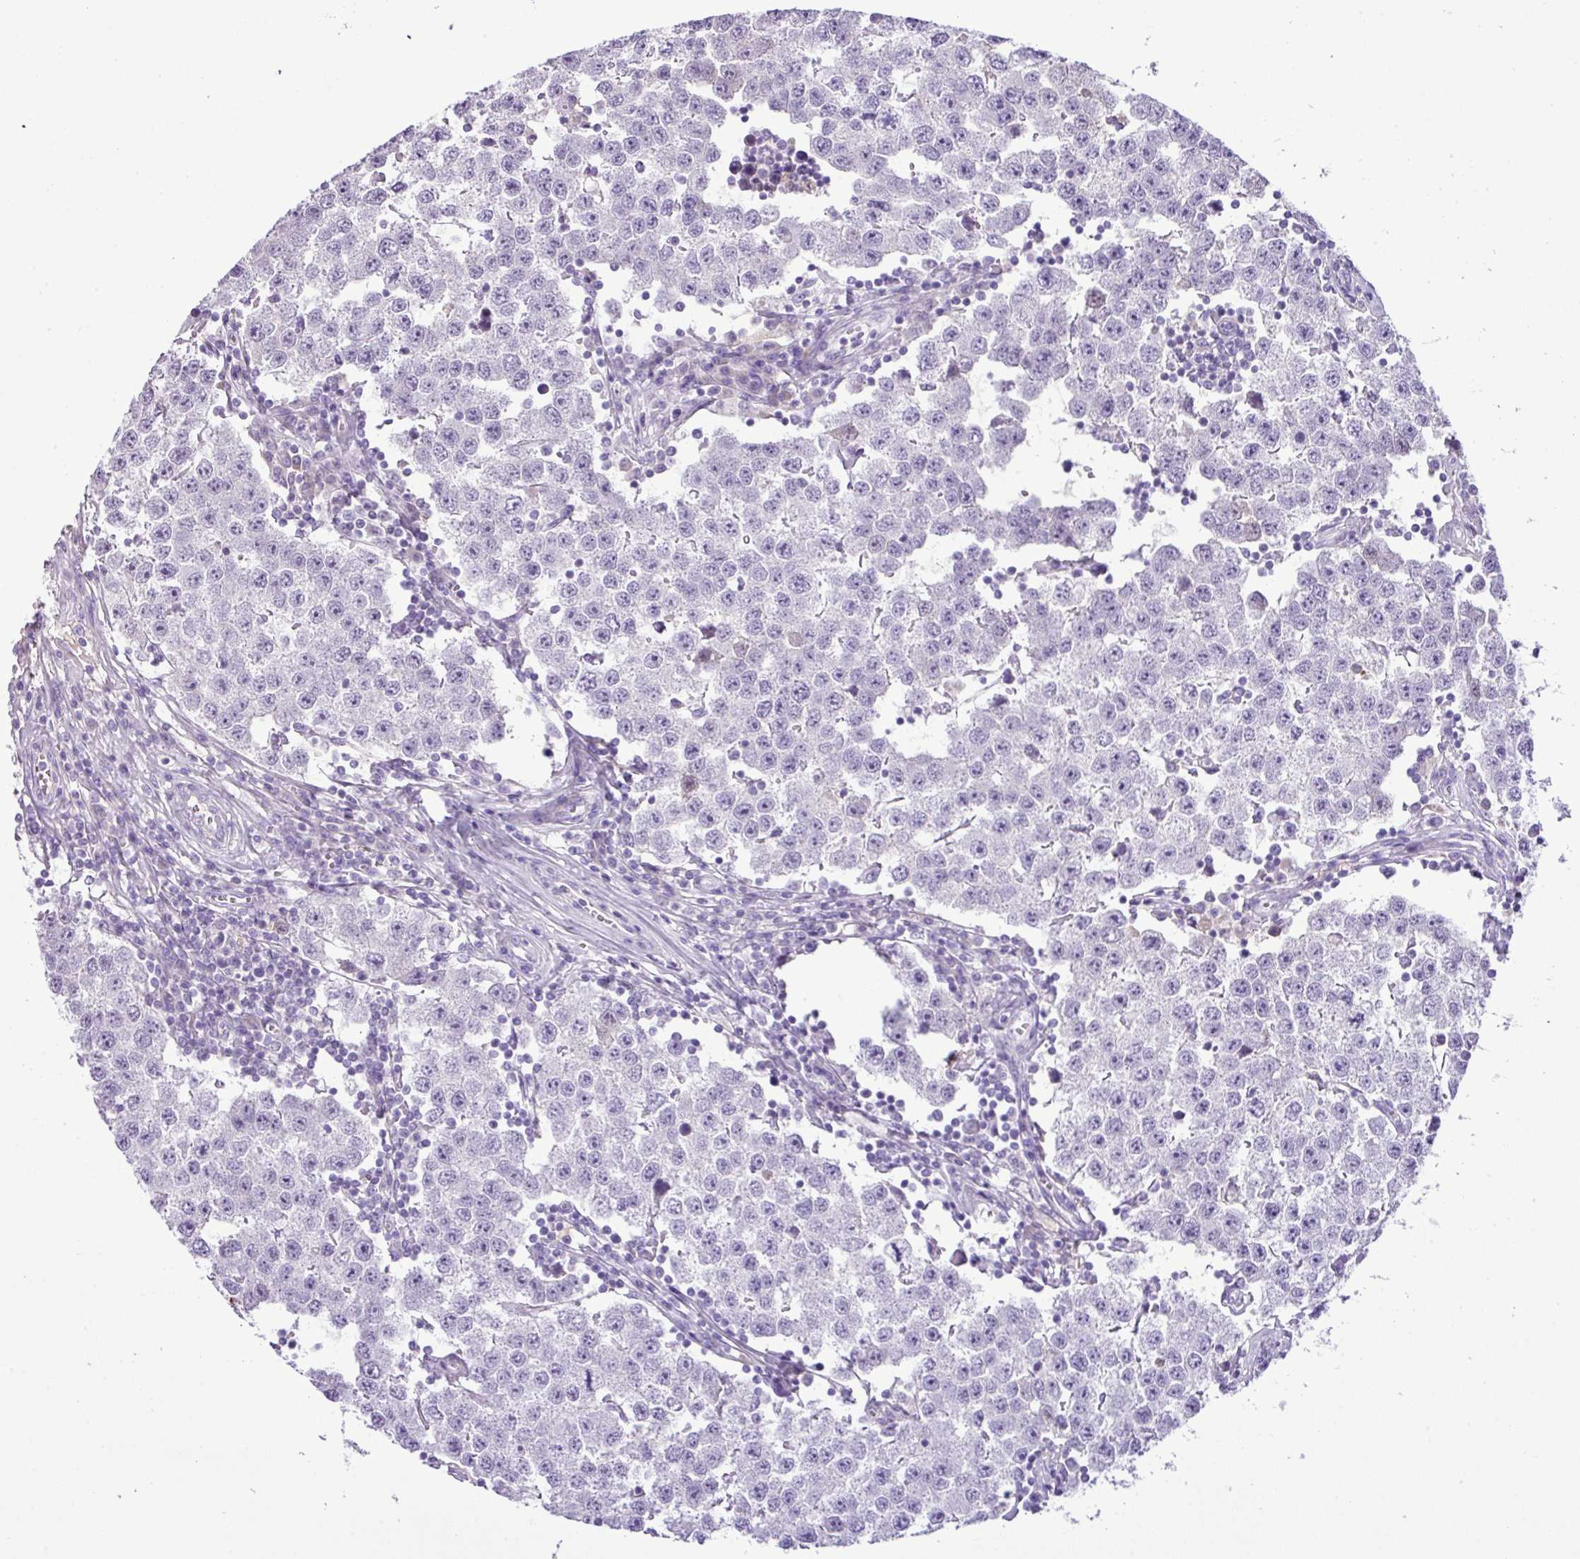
{"staining": {"intensity": "negative", "quantity": "none", "location": "none"}, "tissue": "testis cancer", "cell_type": "Tumor cells", "image_type": "cancer", "snomed": [{"axis": "morphology", "description": "Seminoma, NOS"}, {"axis": "topography", "description": "Testis"}], "caption": "Human testis cancer stained for a protein using immunohistochemistry (IHC) displays no expression in tumor cells.", "gene": "HTR3E", "patient": {"sex": "male", "age": 34}}